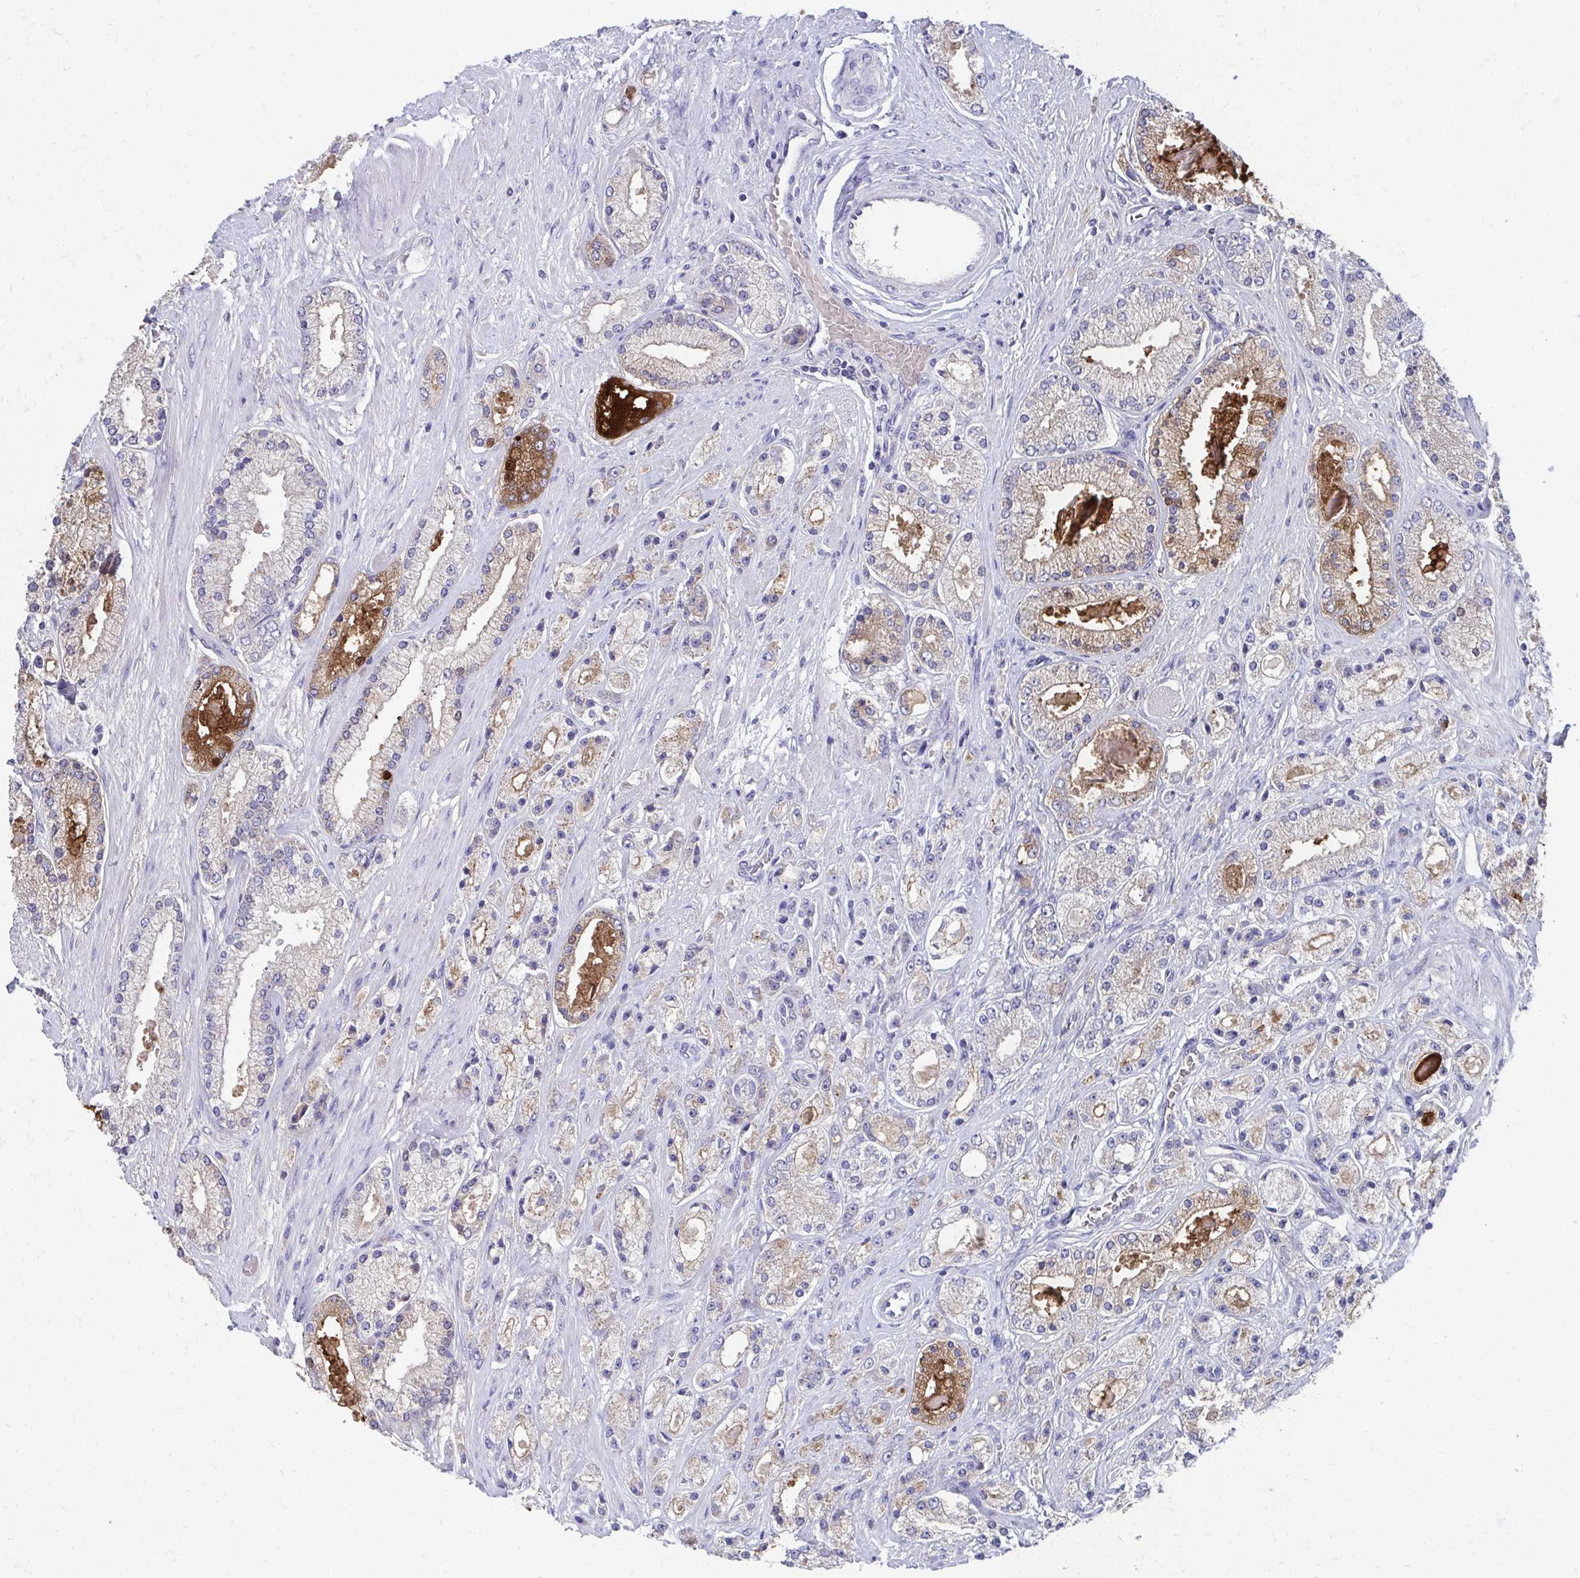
{"staining": {"intensity": "moderate", "quantity": "25%-75%", "location": "cytoplasmic/membranous"}, "tissue": "prostate cancer", "cell_type": "Tumor cells", "image_type": "cancer", "snomed": [{"axis": "morphology", "description": "Adenocarcinoma, High grade"}, {"axis": "topography", "description": "Prostate"}], "caption": "Moderate cytoplasmic/membranous positivity for a protein is present in approximately 25%-75% of tumor cells of adenocarcinoma (high-grade) (prostate) using IHC.", "gene": "TMPRSS2", "patient": {"sex": "male", "age": 67}}